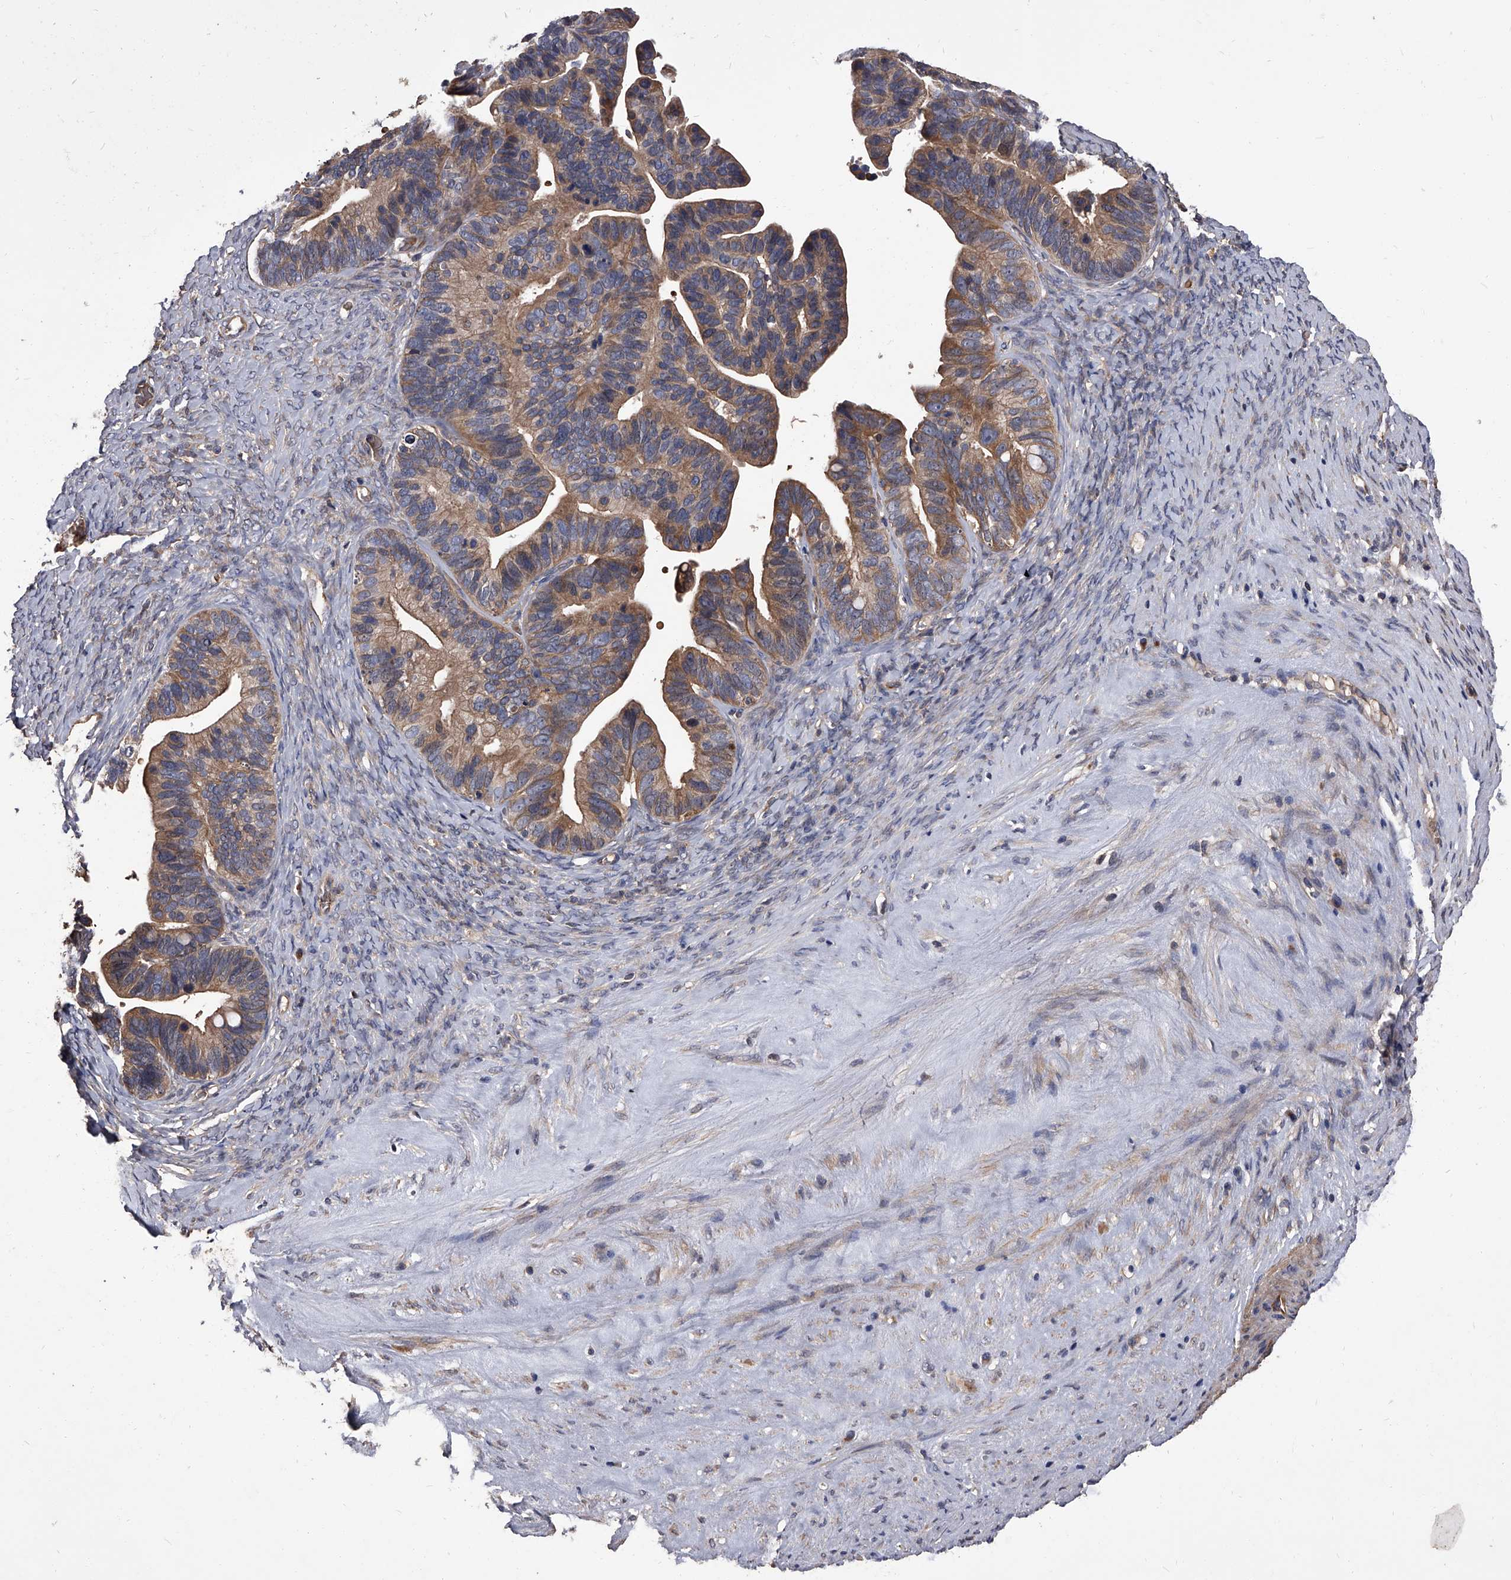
{"staining": {"intensity": "moderate", "quantity": ">75%", "location": "cytoplasmic/membranous"}, "tissue": "ovarian cancer", "cell_type": "Tumor cells", "image_type": "cancer", "snomed": [{"axis": "morphology", "description": "Cystadenocarcinoma, serous, NOS"}, {"axis": "topography", "description": "Ovary"}], "caption": "Ovarian cancer was stained to show a protein in brown. There is medium levels of moderate cytoplasmic/membranous expression in approximately >75% of tumor cells.", "gene": "STK36", "patient": {"sex": "female", "age": 56}}